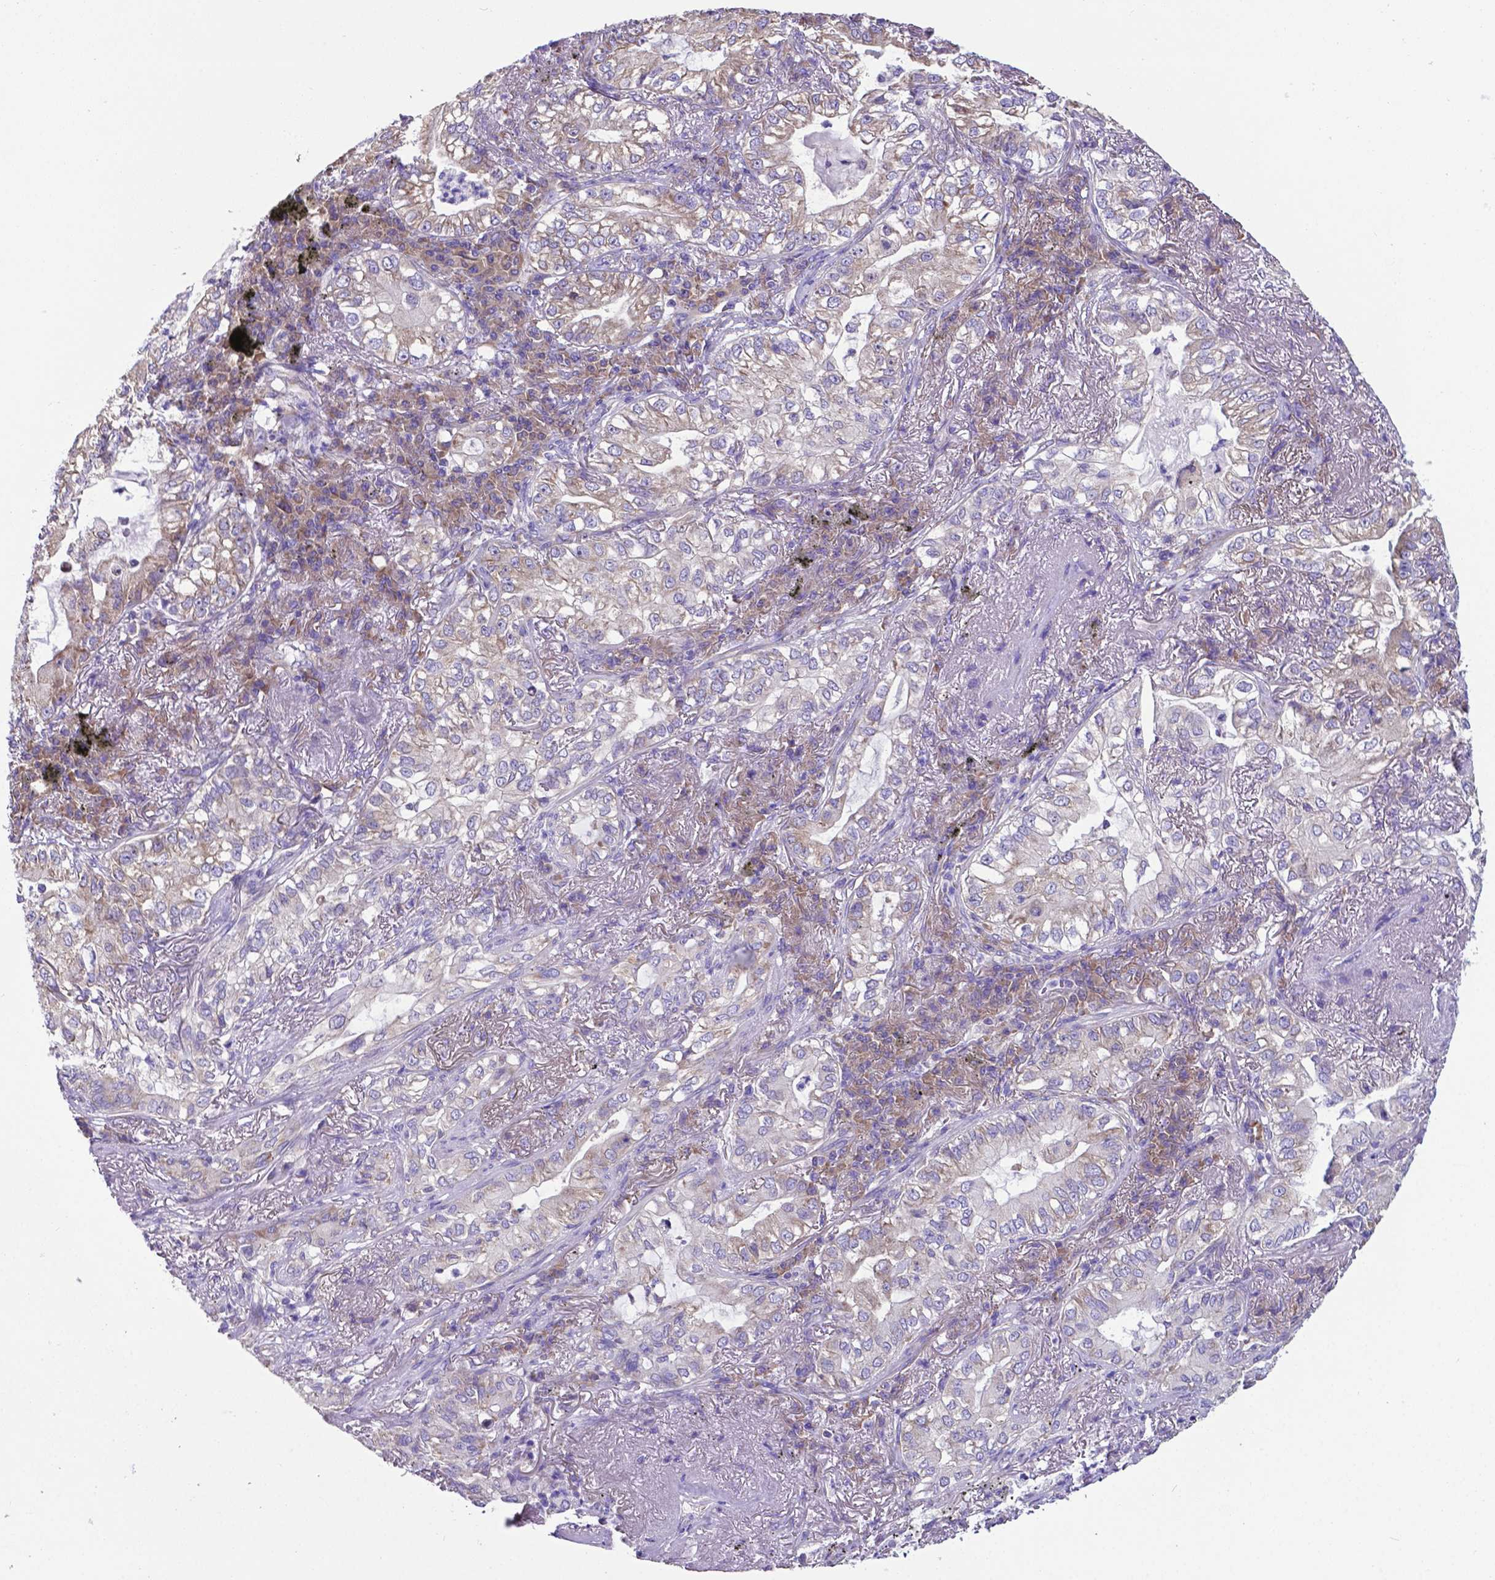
{"staining": {"intensity": "negative", "quantity": "none", "location": "none"}, "tissue": "lung cancer", "cell_type": "Tumor cells", "image_type": "cancer", "snomed": [{"axis": "morphology", "description": "Adenocarcinoma, NOS"}, {"axis": "topography", "description": "Lung"}], "caption": "There is no significant staining in tumor cells of adenocarcinoma (lung).", "gene": "RPL6", "patient": {"sex": "female", "age": 73}}